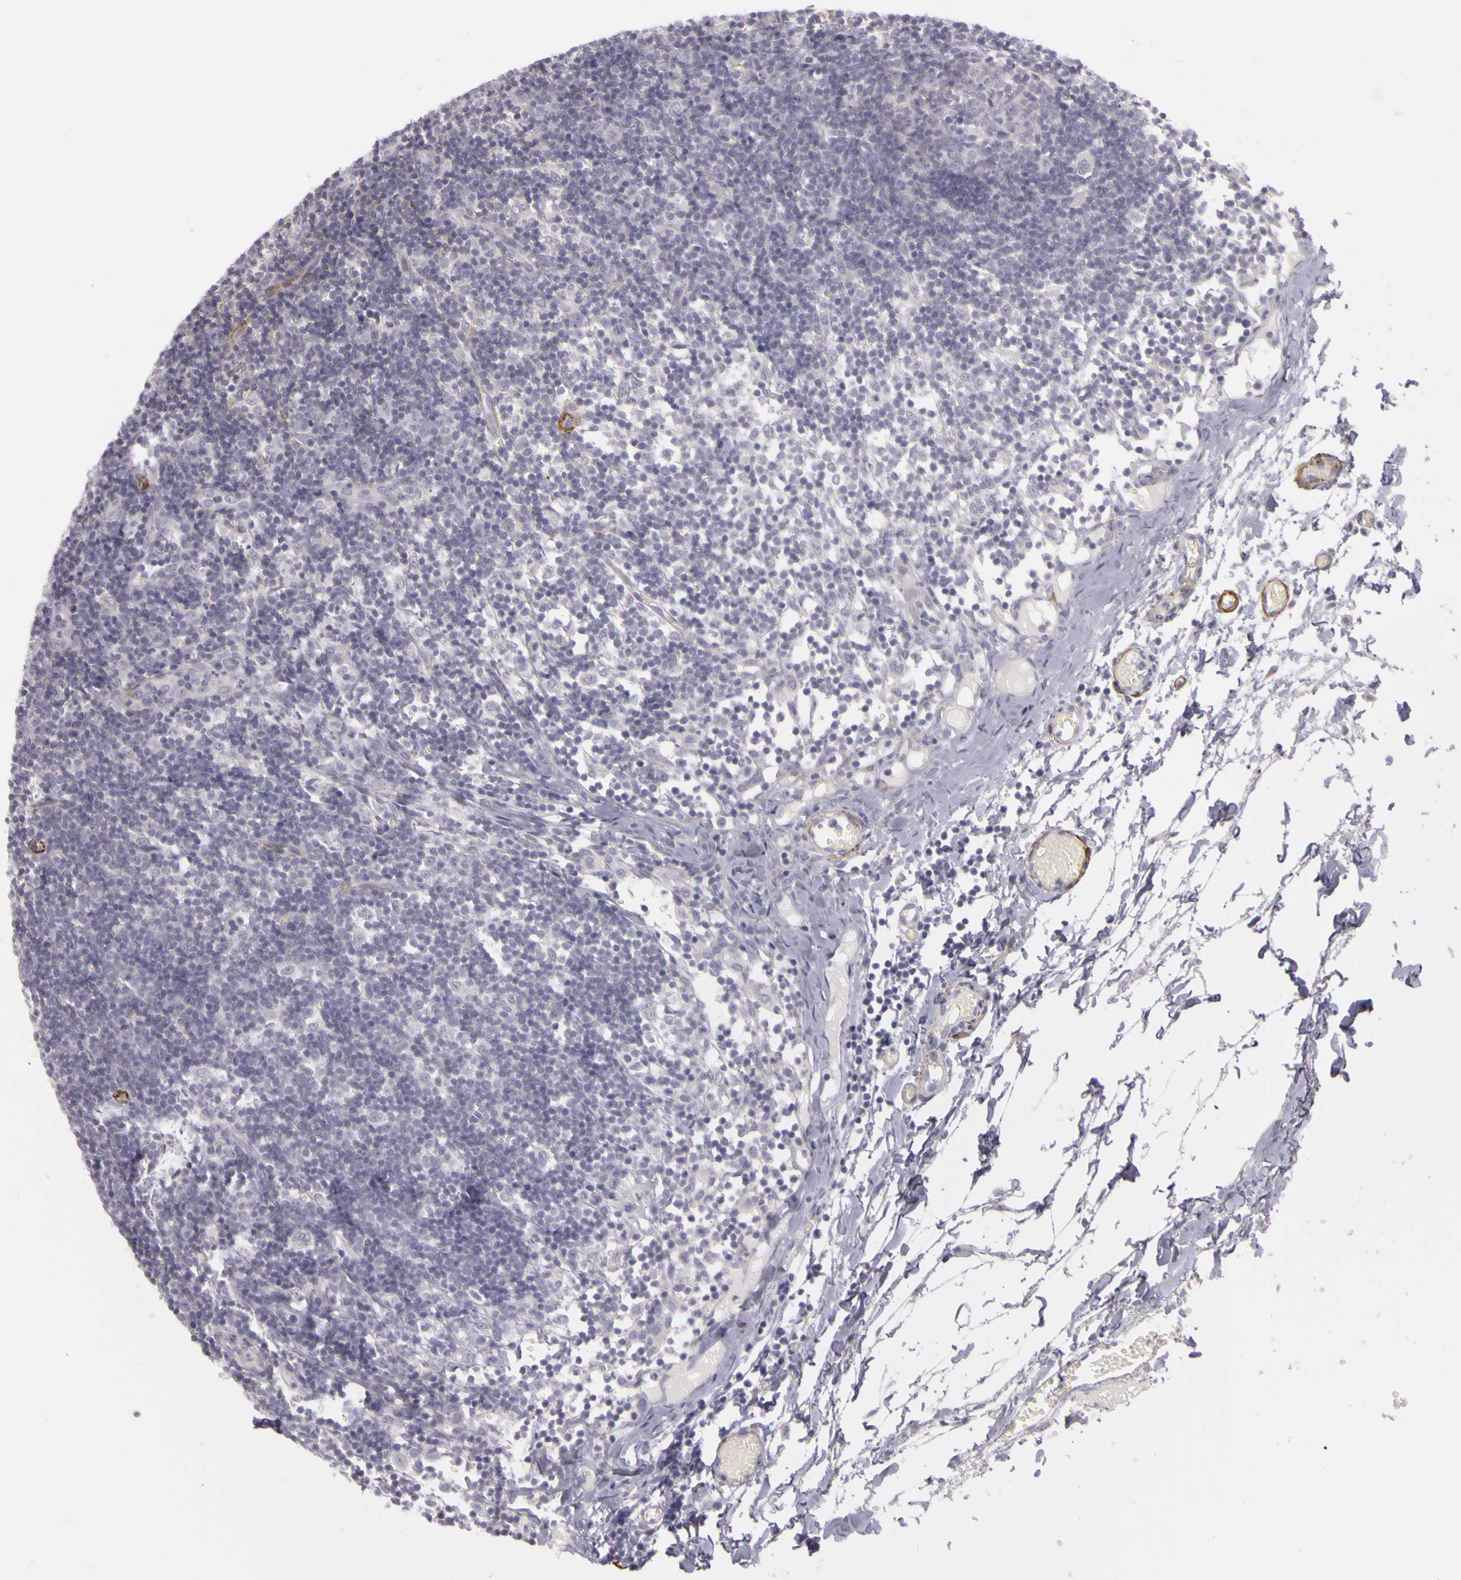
{"staining": {"intensity": "negative", "quantity": "none", "location": "none"}, "tissue": "lymph node", "cell_type": "Germinal center cells", "image_type": "normal", "snomed": [{"axis": "morphology", "description": "Normal tissue, NOS"}, {"axis": "morphology", "description": "Inflammation, NOS"}, {"axis": "topography", "description": "Lymph node"}, {"axis": "topography", "description": "Salivary gland"}], "caption": "Immunohistochemistry histopathology image of unremarkable lymph node stained for a protein (brown), which demonstrates no positivity in germinal center cells.", "gene": "CNTN2", "patient": {"sex": "male", "age": 3}}